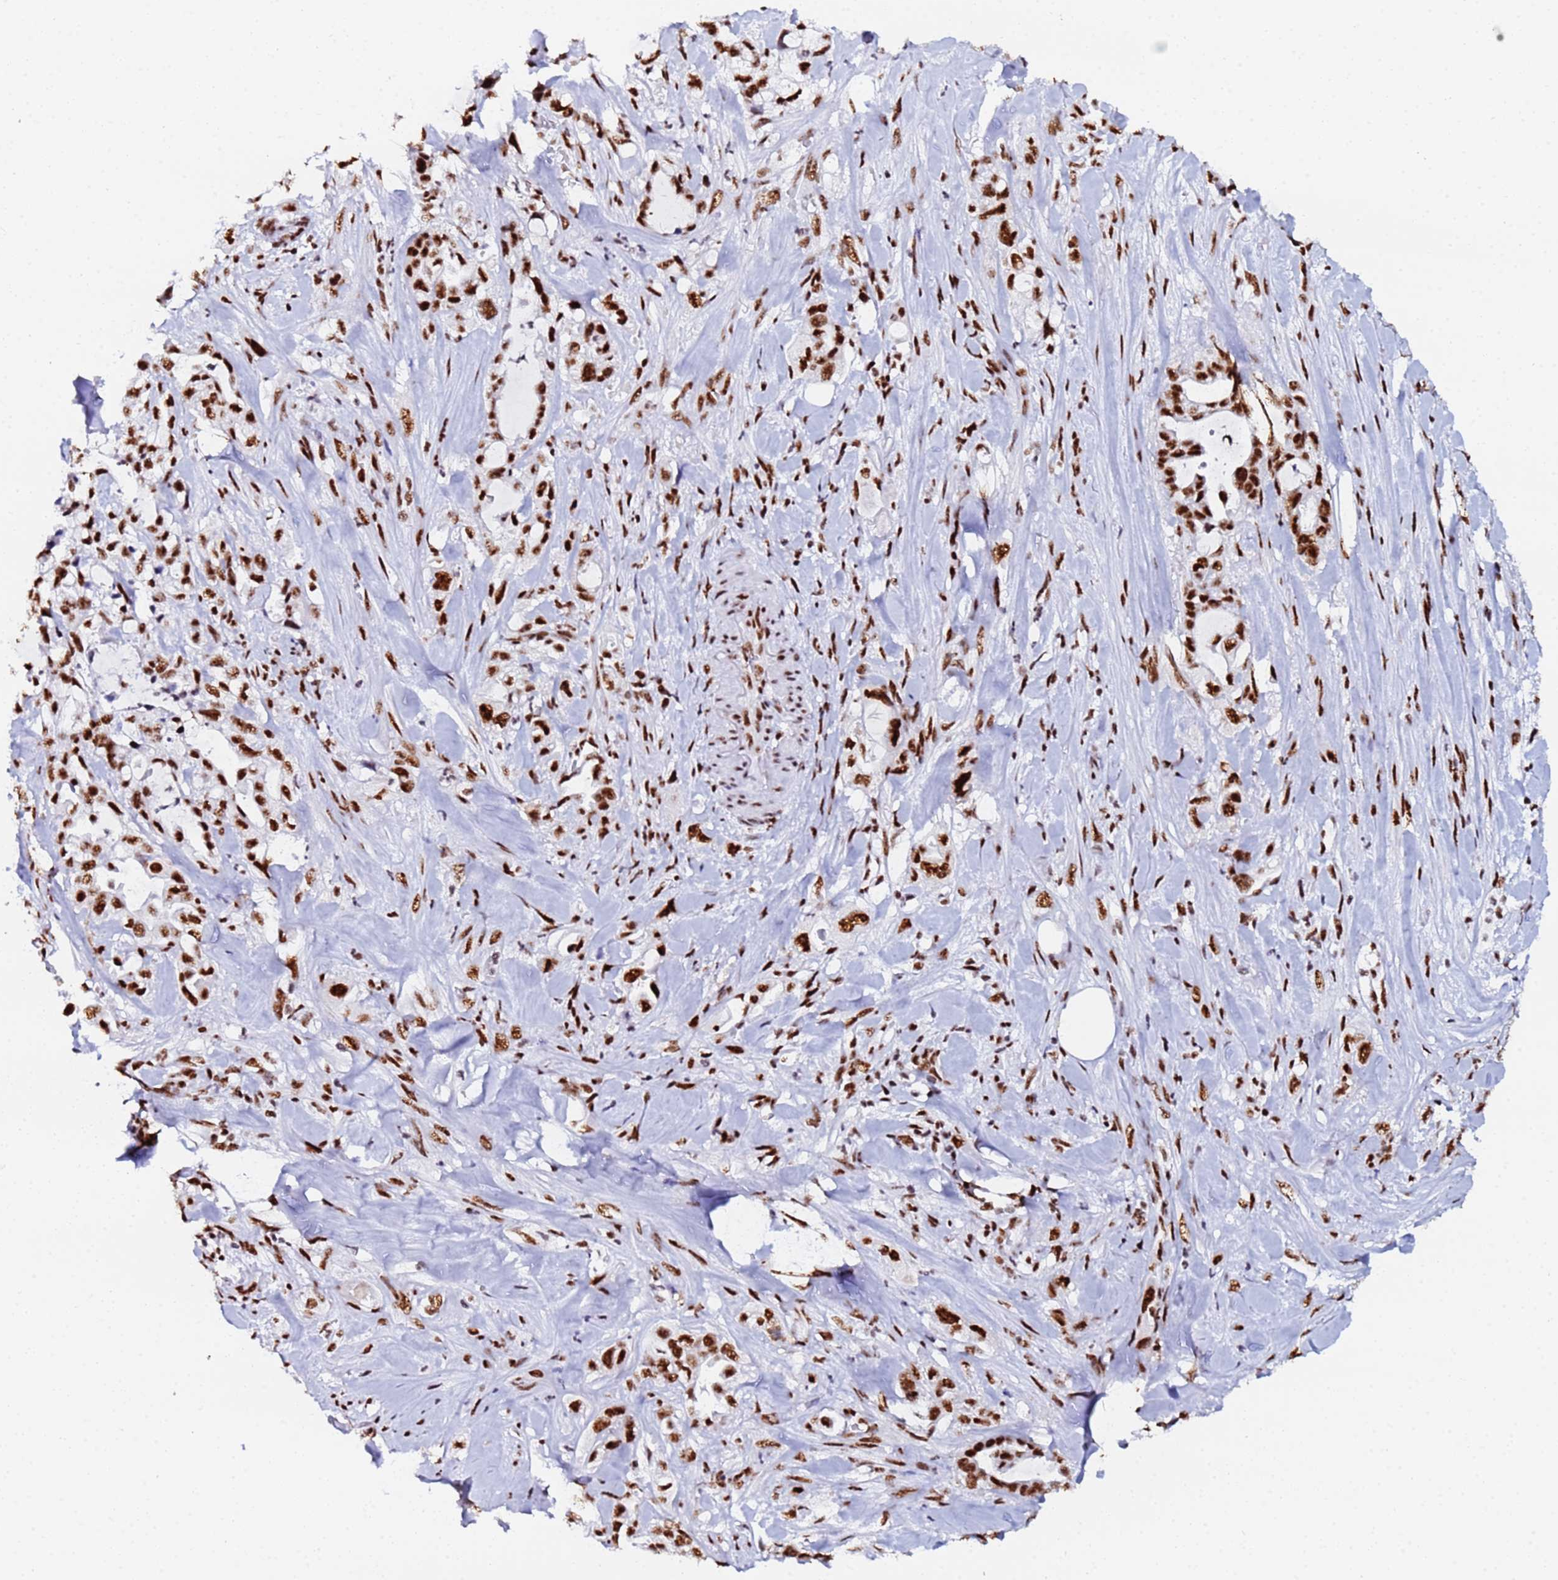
{"staining": {"intensity": "strong", "quantity": ">75%", "location": "nuclear"}, "tissue": "pancreatic cancer", "cell_type": "Tumor cells", "image_type": "cancer", "snomed": [{"axis": "morphology", "description": "Adenocarcinoma, NOS"}, {"axis": "topography", "description": "Pancreas"}], "caption": "Protein analysis of pancreatic cancer (adenocarcinoma) tissue reveals strong nuclear expression in approximately >75% of tumor cells.", "gene": "SNRPA1", "patient": {"sex": "female", "age": 61}}